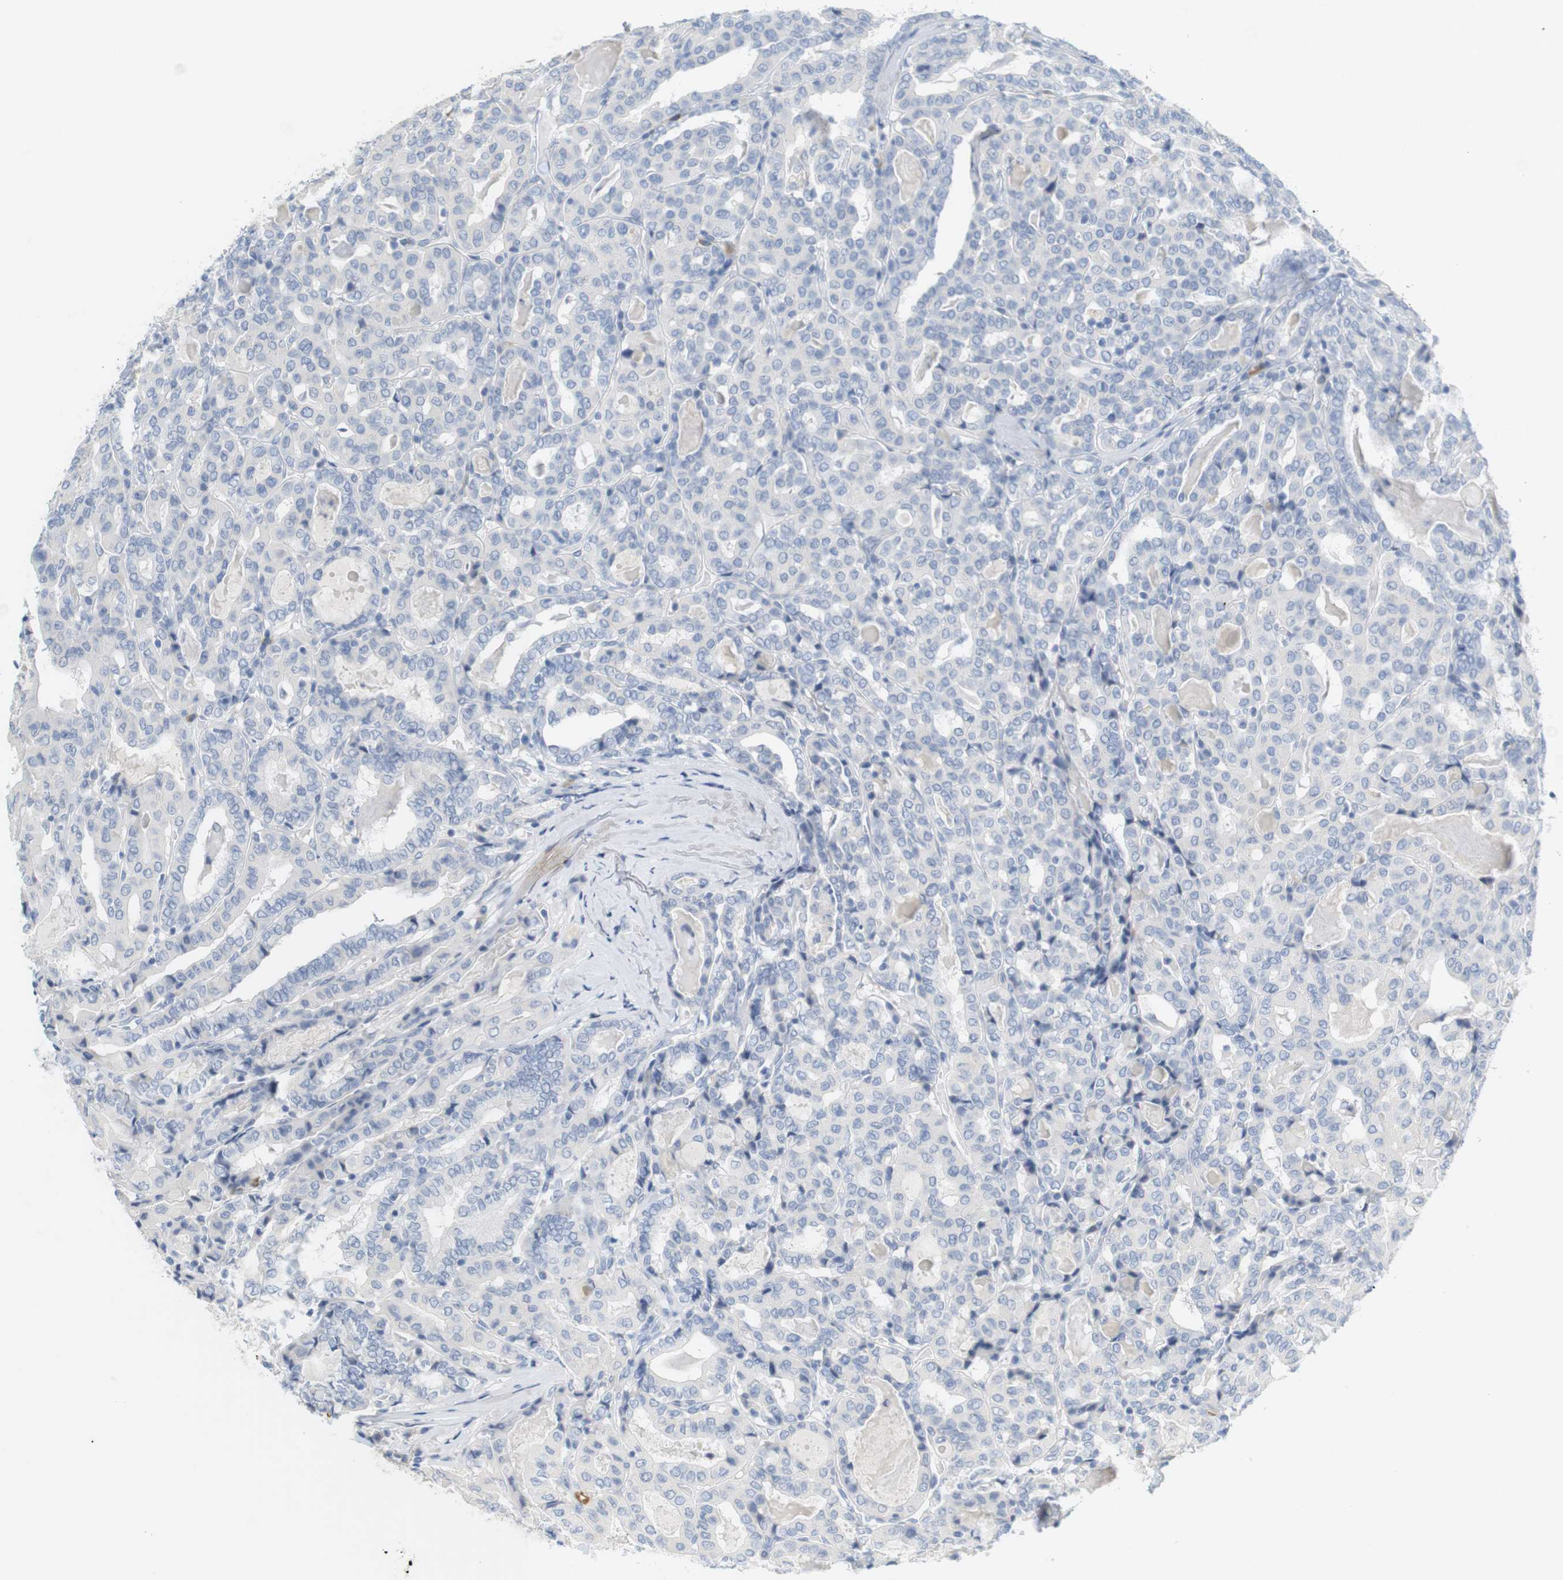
{"staining": {"intensity": "negative", "quantity": "none", "location": "none"}, "tissue": "thyroid cancer", "cell_type": "Tumor cells", "image_type": "cancer", "snomed": [{"axis": "morphology", "description": "Papillary adenocarcinoma, NOS"}, {"axis": "topography", "description": "Thyroid gland"}], "caption": "Protein analysis of papillary adenocarcinoma (thyroid) reveals no significant staining in tumor cells.", "gene": "RGS9", "patient": {"sex": "female", "age": 42}}